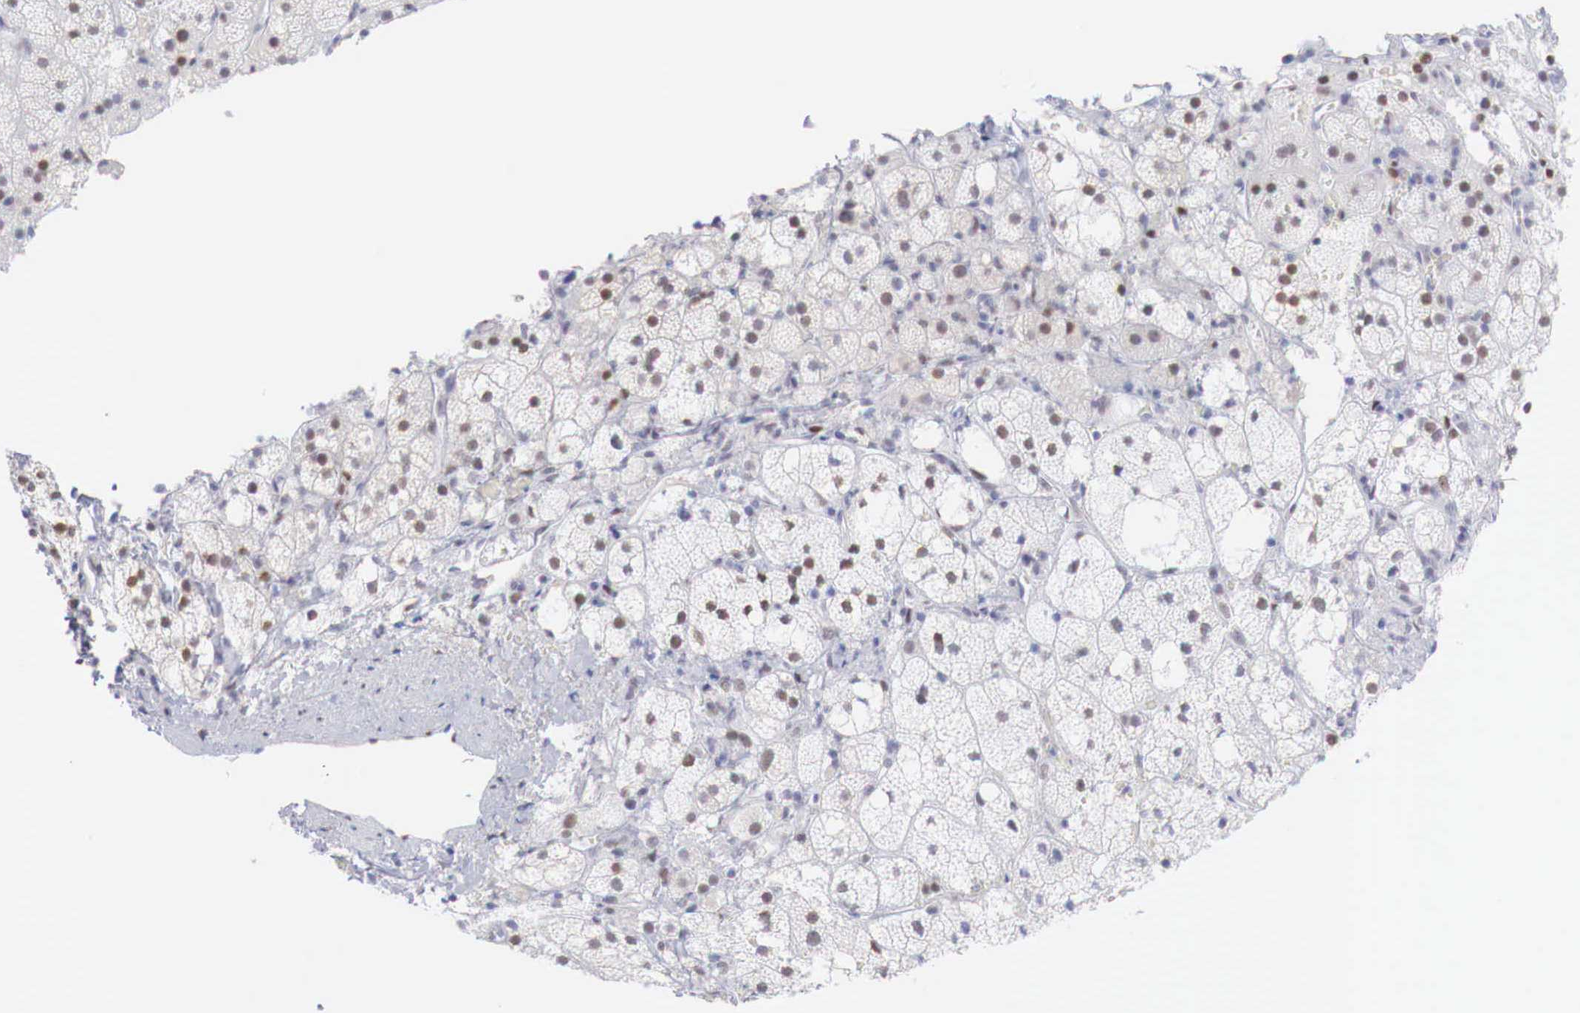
{"staining": {"intensity": "weak", "quantity": "<25%", "location": "nuclear"}, "tissue": "adrenal gland", "cell_type": "Glandular cells", "image_type": "normal", "snomed": [{"axis": "morphology", "description": "Normal tissue, NOS"}, {"axis": "topography", "description": "Adrenal gland"}], "caption": "High power microscopy image of an immunohistochemistry (IHC) image of normal adrenal gland, revealing no significant expression in glandular cells. The staining is performed using DAB brown chromogen with nuclei counter-stained in using hematoxylin.", "gene": "FOXP2", "patient": {"sex": "male", "age": 53}}